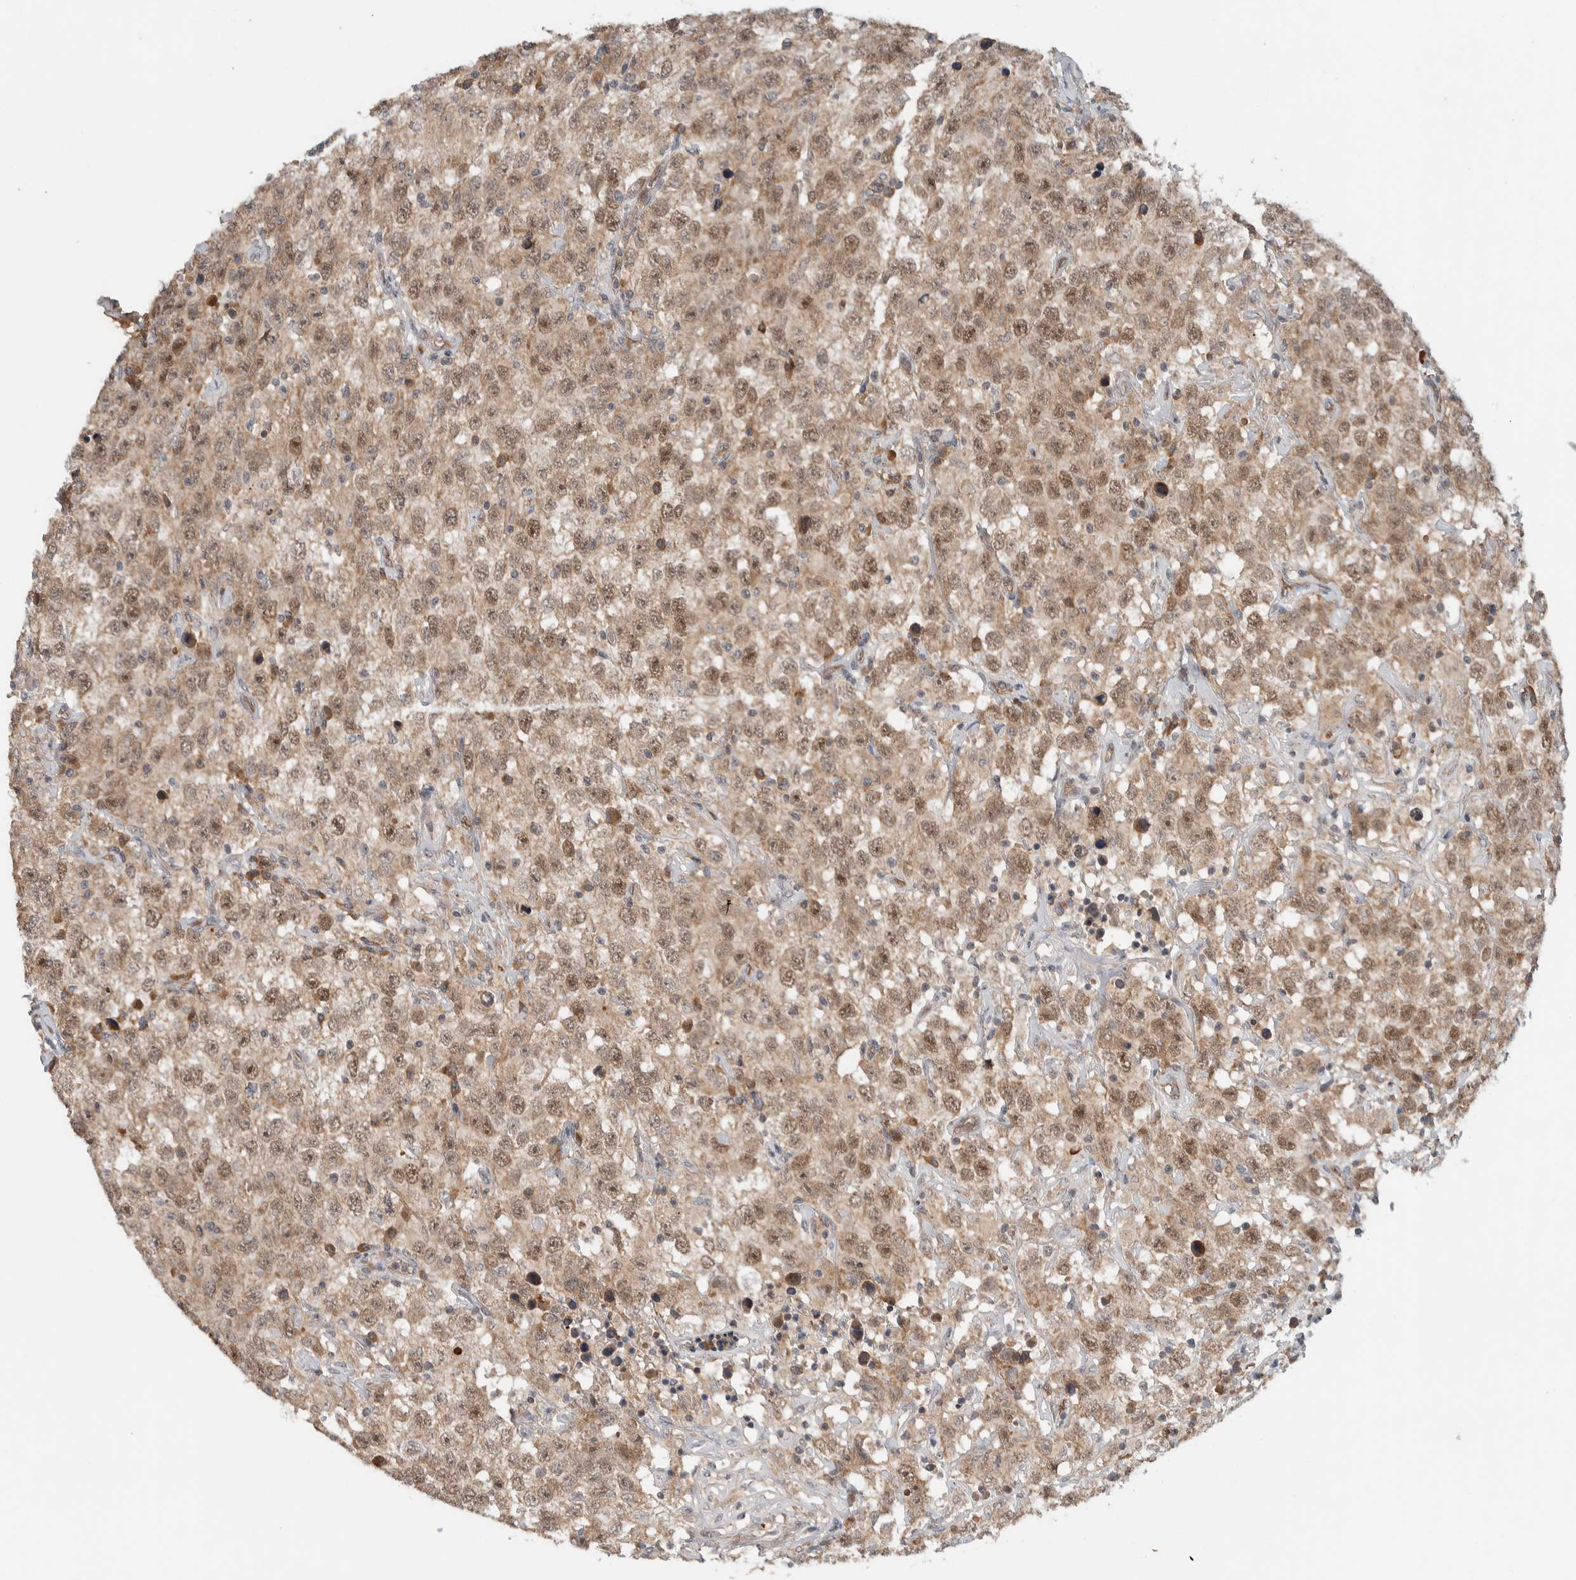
{"staining": {"intensity": "weak", "quantity": ">75%", "location": "cytoplasmic/membranous,nuclear"}, "tissue": "testis cancer", "cell_type": "Tumor cells", "image_type": "cancer", "snomed": [{"axis": "morphology", "description": "Seminoma, NOS"}, {"axis": "topography", "description": "Testis"}], "caption": "A brown stain shows weak cytoplasmic/membranous and nuclear staining of a protein in seminoma (testis) tumor cells.", "gene": "ARMC7", "patient": {"sex": "male", "age": 41}}